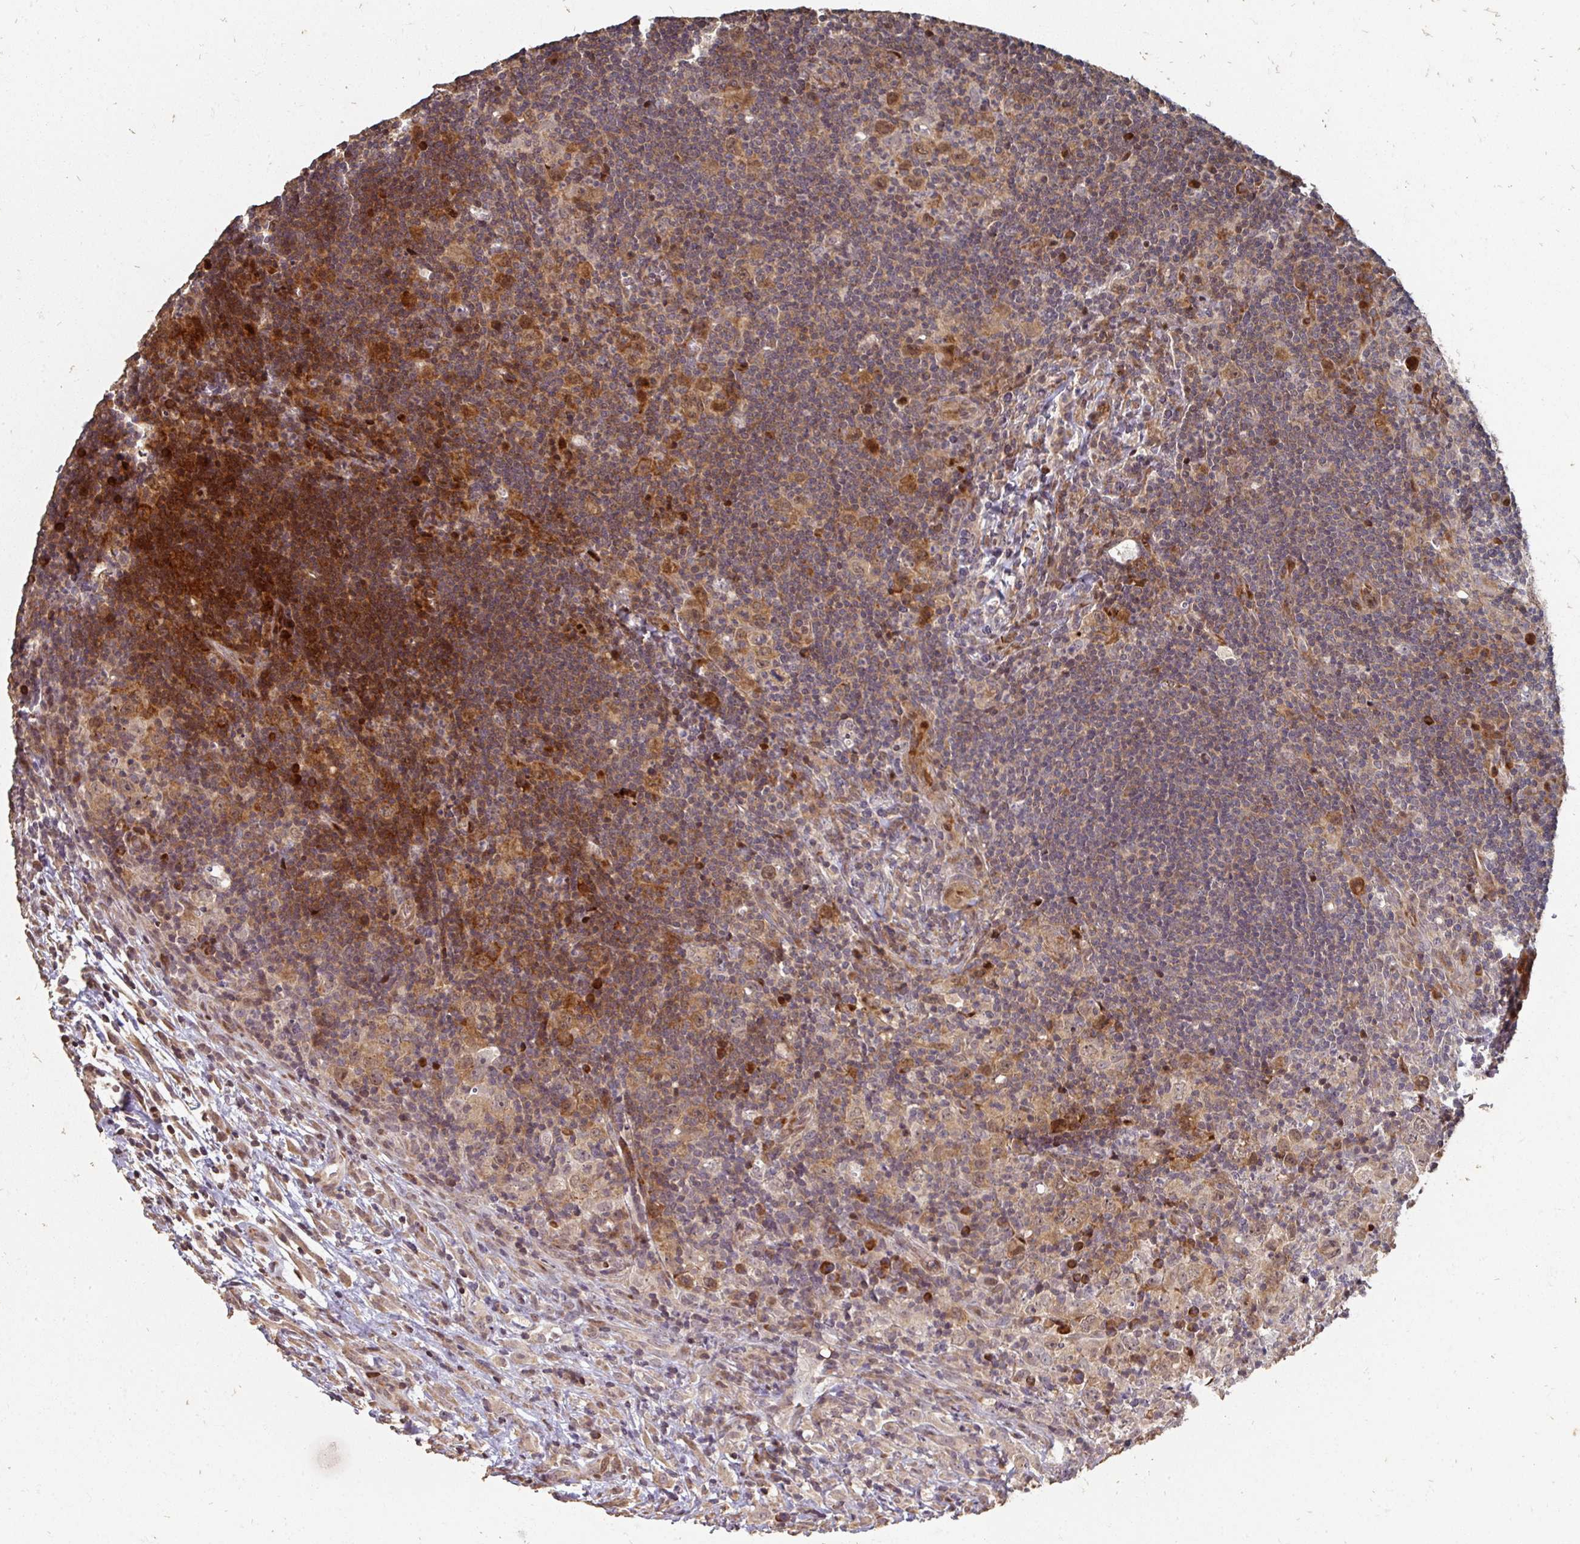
{"staining": {"intensity": "moderate", "quantity": "25%-75%", "location": "cytoplasmic/membranous"}, "tissue": "lymphoma", "cell_type": "Tumor cells", "image_type": "cancer", "snomed": [{"axis": "morphology", "description": "Hodgkin's disease, NOS"}, {"axis": "topography", "description": "Lymph node"}], "caption": "This is a micrograph of immunohistochemistry staining of Hodgkin's disease, which shows moderate staining in the cytoplasmic/membranous of tumor cells.", "gene": "CA7", "patient": {"sex": "female", "age": 18}}